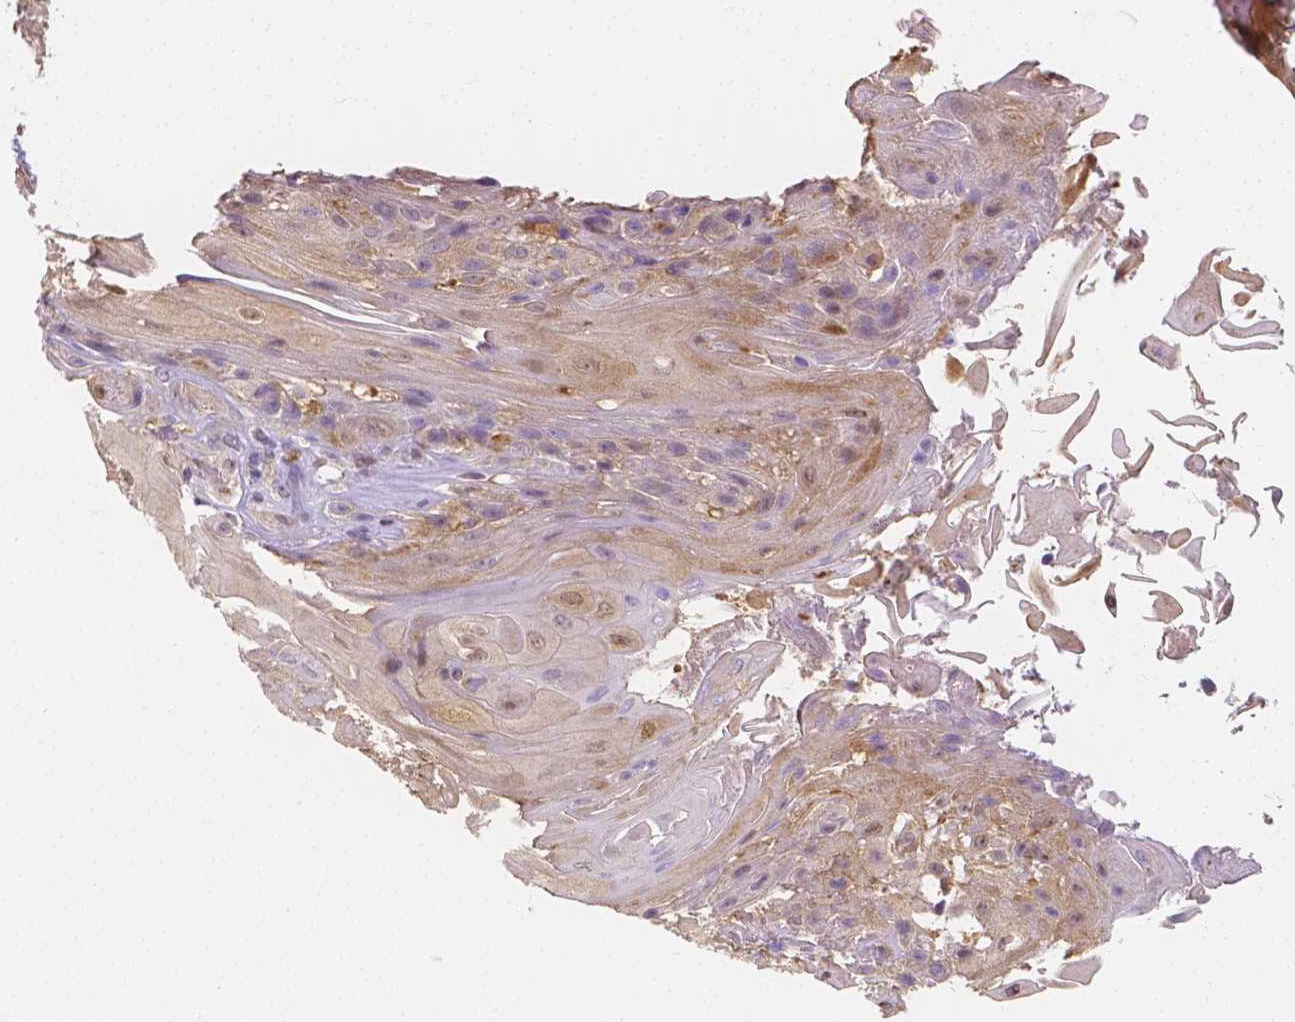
{"staining": {"intensity": "weak", "quantity": ">75%", "location": "cytoplasmic/membranous"}, "tissue": "skin cancer", "cell_type": "Tumor cells", "image_type": "cancer", "snomed": [{"axis": "morphology", "description": "Squamous cell carcinoma, NOS"}, {"axis": "topography", "description": "Skin"}], "caption": "Skin cancer (squamous cell carcinoma) tissue reveals weak cytoplasmic/membranous staining in approximately >75% of tumor cells, visualized by immunohistochemistry. (brown staining indicates protein expression, while blue staining denotes nuclei).", "gene": "ZNRD2", "patient": {"sex": "male", "age": 62}}